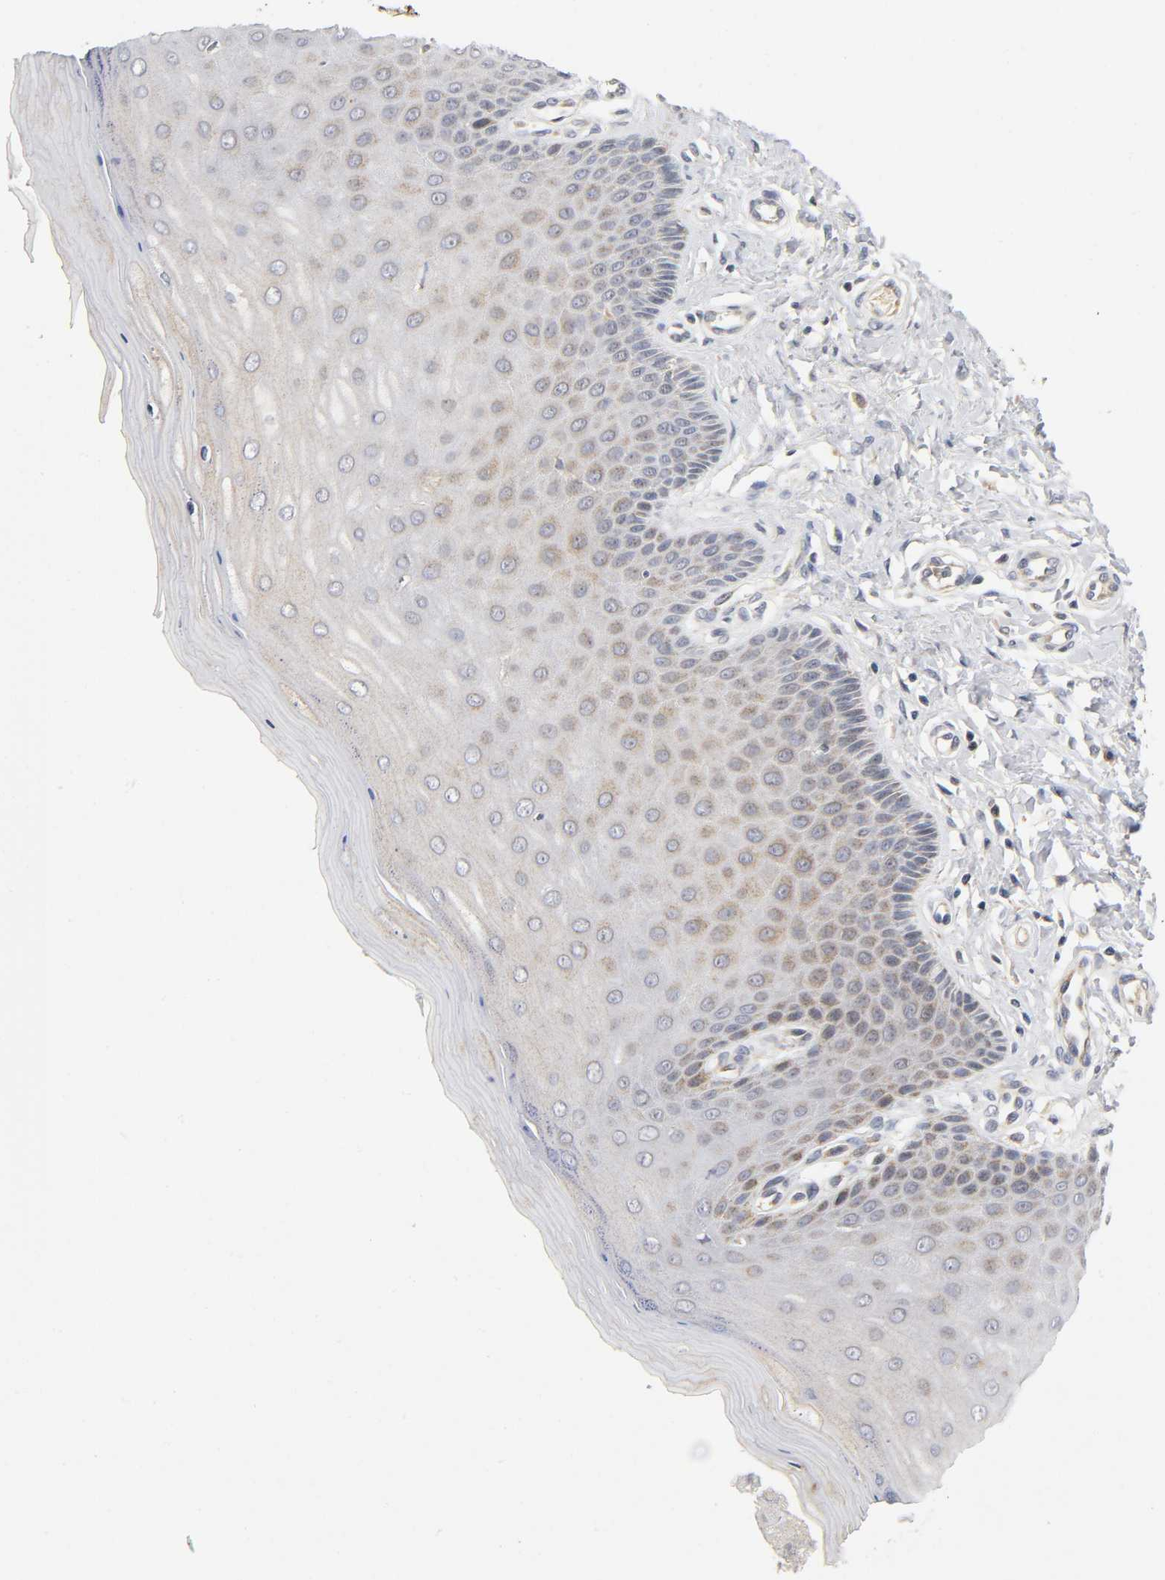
{"staining": {"intensity": "negative", "quantity": "none", "location": "none"}, "tissue": "cervix", "cell_type": "Glandular cells", "image_type": "normal", "snomed": [{"axis": "morphology", "description": "Normal tissue, NOS"}, {"axis": "topography", "description": "Cervix"}], "caption": "Immunohistochemistry (IHC) of normal human cervix reveals no positivity in glandular cells. (Brightfield microscopy of DAB (3,3'-diaminobenzidine) IHC at high magnification).", "gene": "NRP1", "patient": {"sex": "female", "age": 55}}